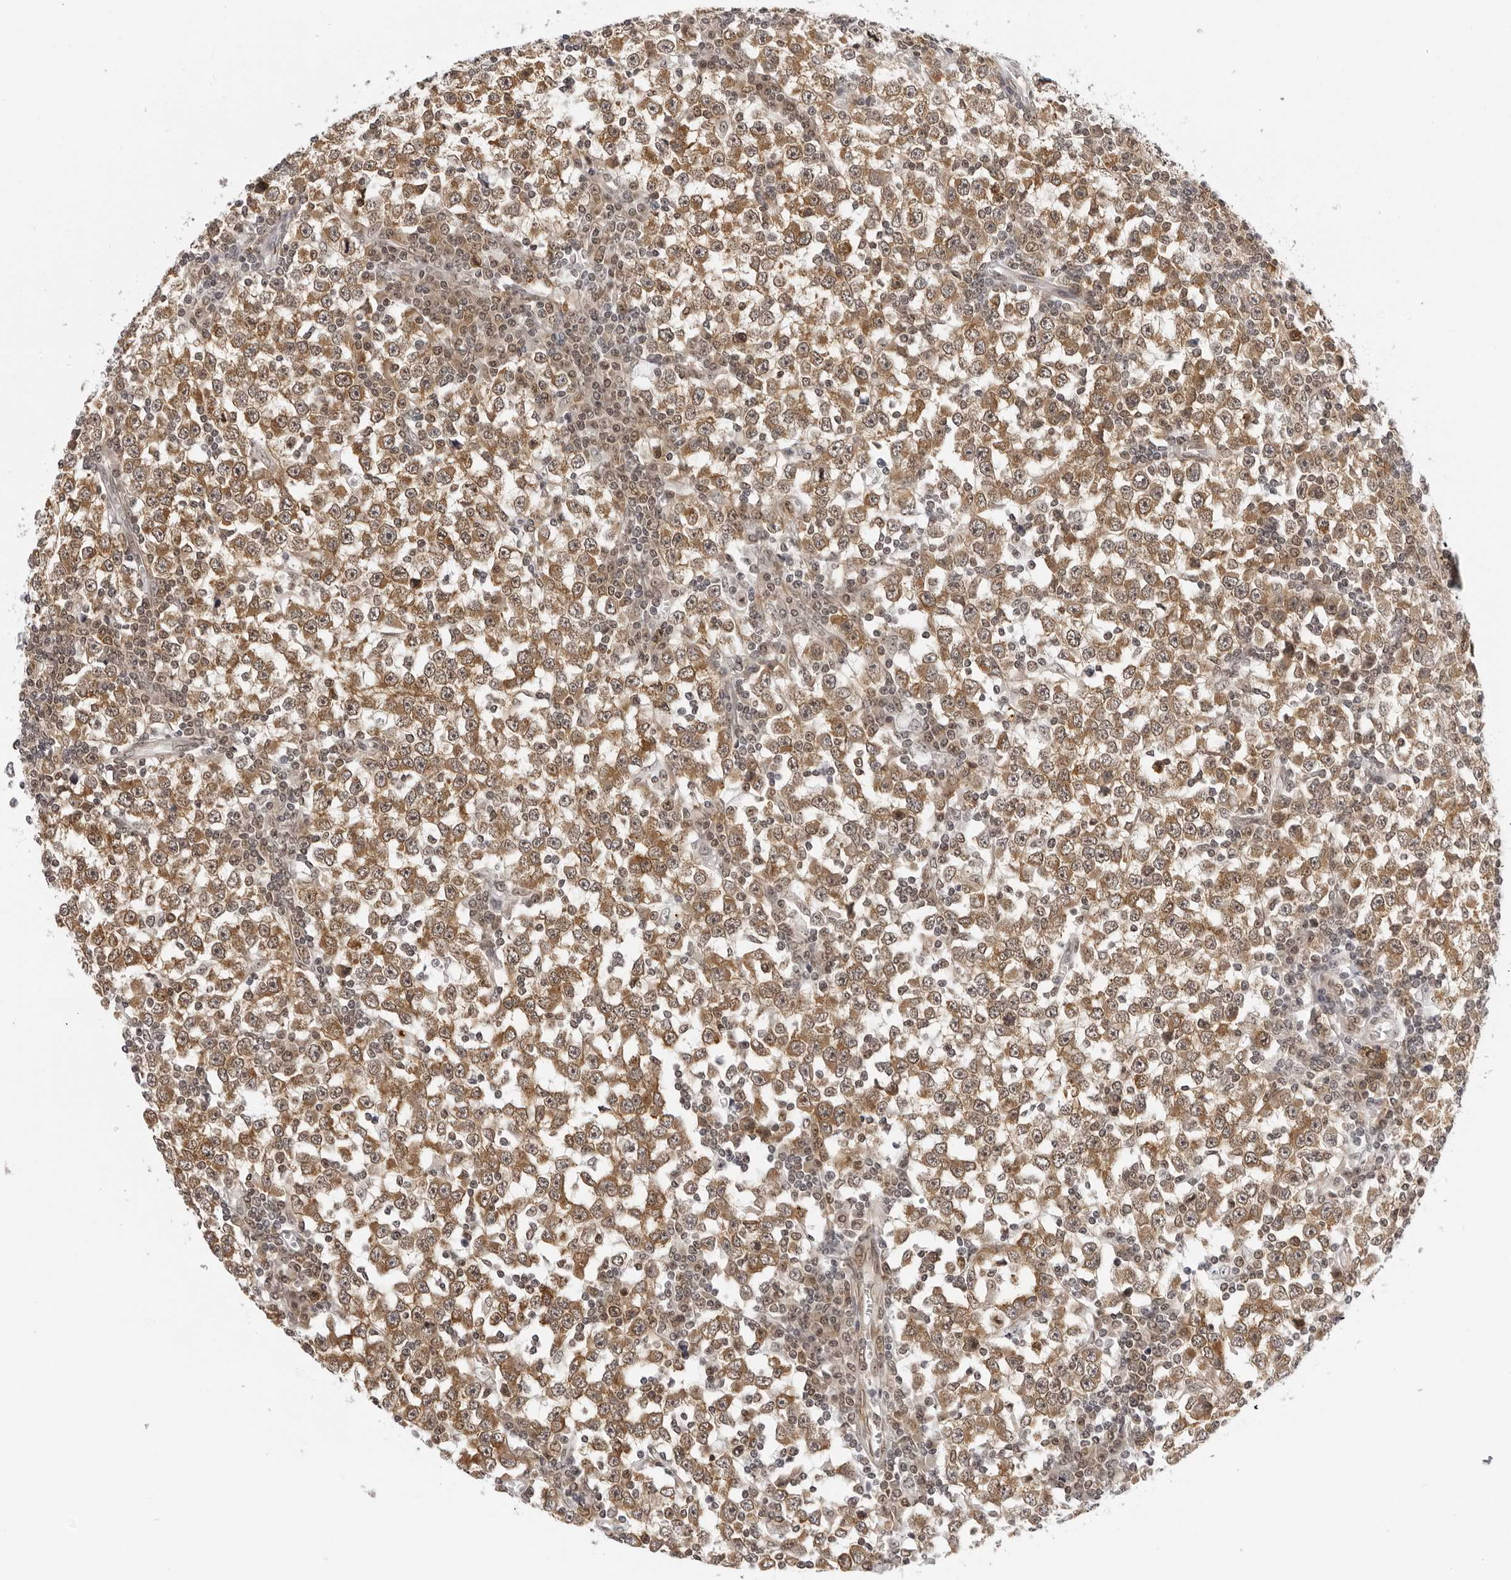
{"staining": {"intensity": "moderate", "quantity": ">75%", "location": "cytoplasmic/membranous"}, "tissue": "testis cancer", "cell_type": "Tumor cells", "image_type": "cancer", "snomed": [{"axis": "morphology", "description": "Seminoma, NOS"}, {"axis": "topography", "description": "Testis"}], "caption": "Immunohistochemical staining of seminoma (testis) exhibits medium levels of moderate cytoplasmic/membranous staining in about >75% of tumor cells.", "gene": "WDR77", "patient": {"sex": "male", "age": 65}}